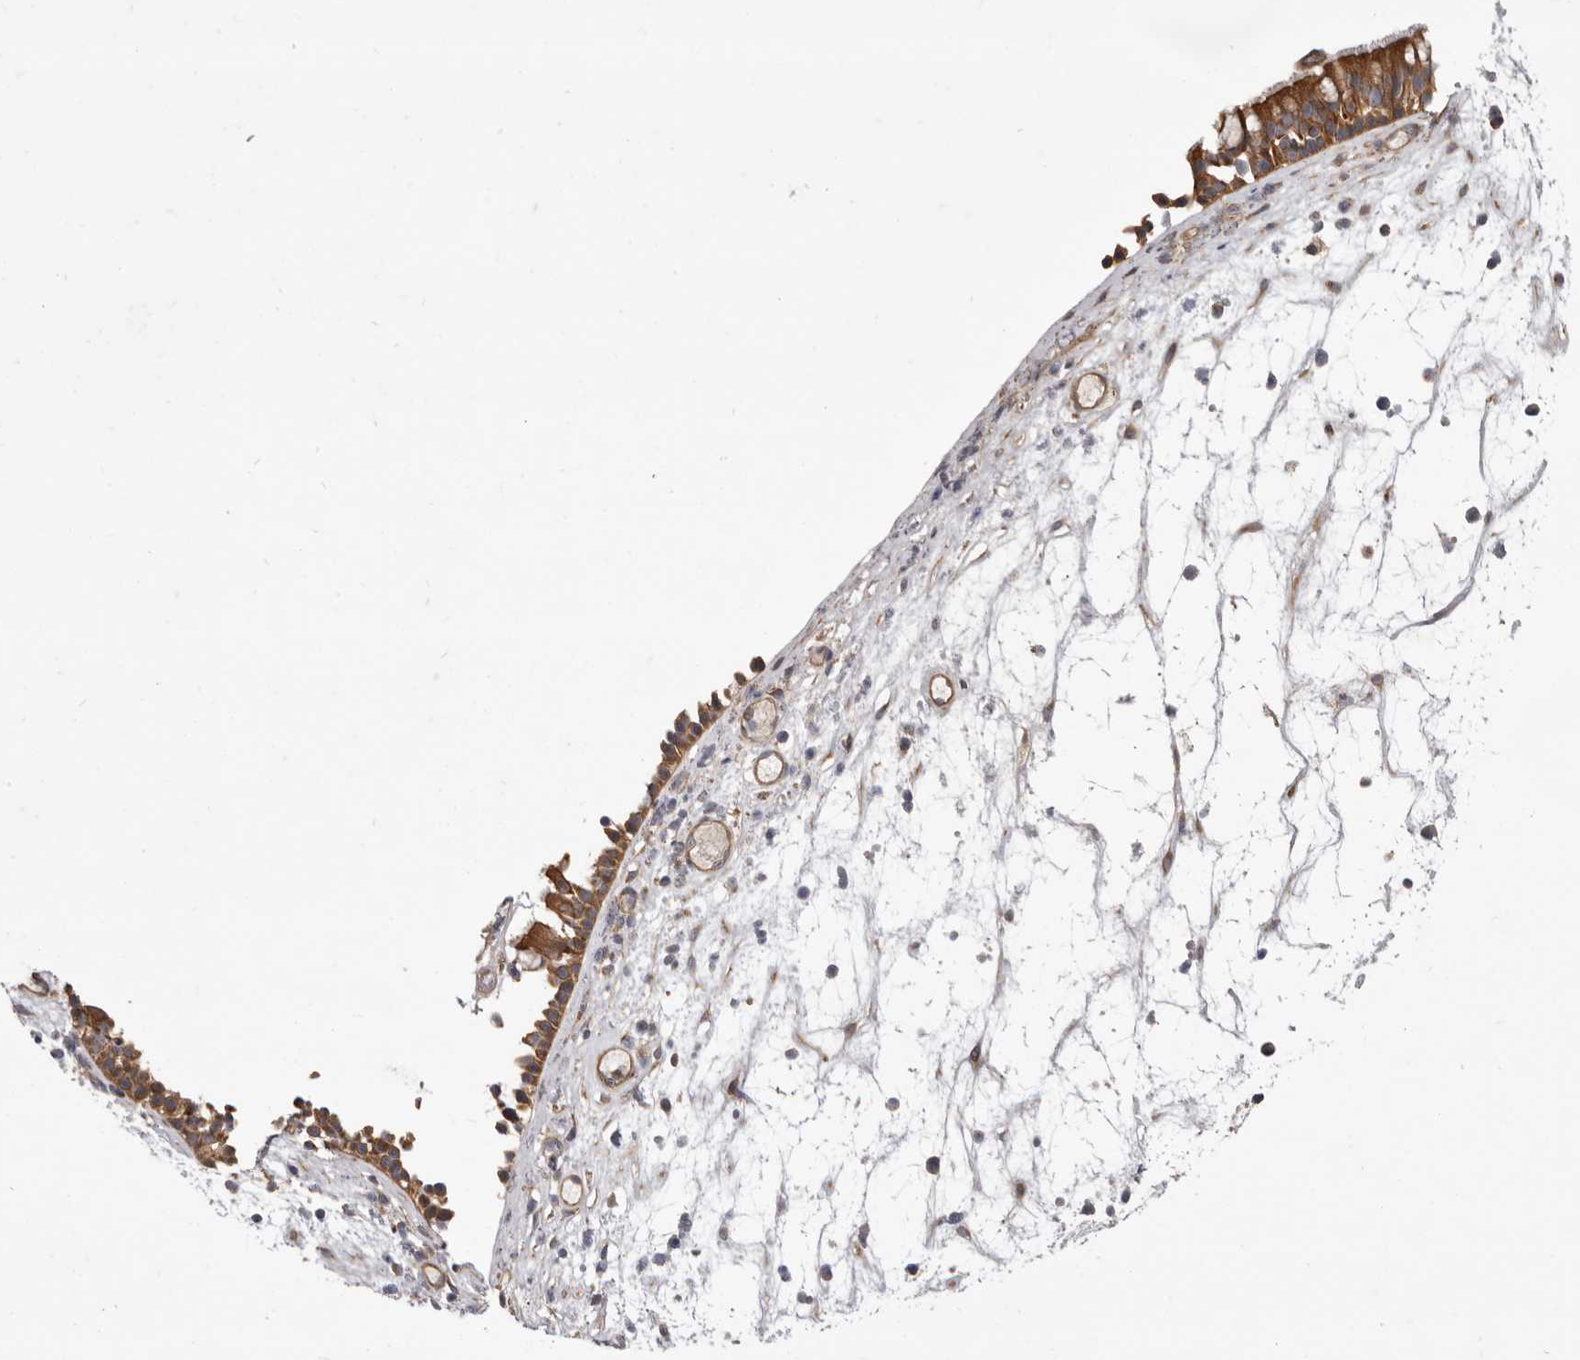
{"staining": {"intensity": "strong", "quantity": ">75%", "location": "cytoplasmic/membranous"}, "tissue": "nasopharynx", "cell_type": "Respiratory epithelial cells", "image_type": "normal", "snomed": [{"axis": "morphology", "description": "Normal tissue, NOS"}, {"axis": "morphology", "description": "Inflammation, NOS"}, {"axis": "morphology", "description": "Malignant melanoma, Metastatic site"}, {"axis": "topography", "description": "Nasopharynx"}], "caption": "Immunohistochemical staining of normal human nasopharynx demonstrates >75% levels of strong cytoplasmic/membranous protein staining in approximately >75% of respiratory epithelial cells.", "gene": "VPS45", "patient": {"sex": "male", "age": 70}}